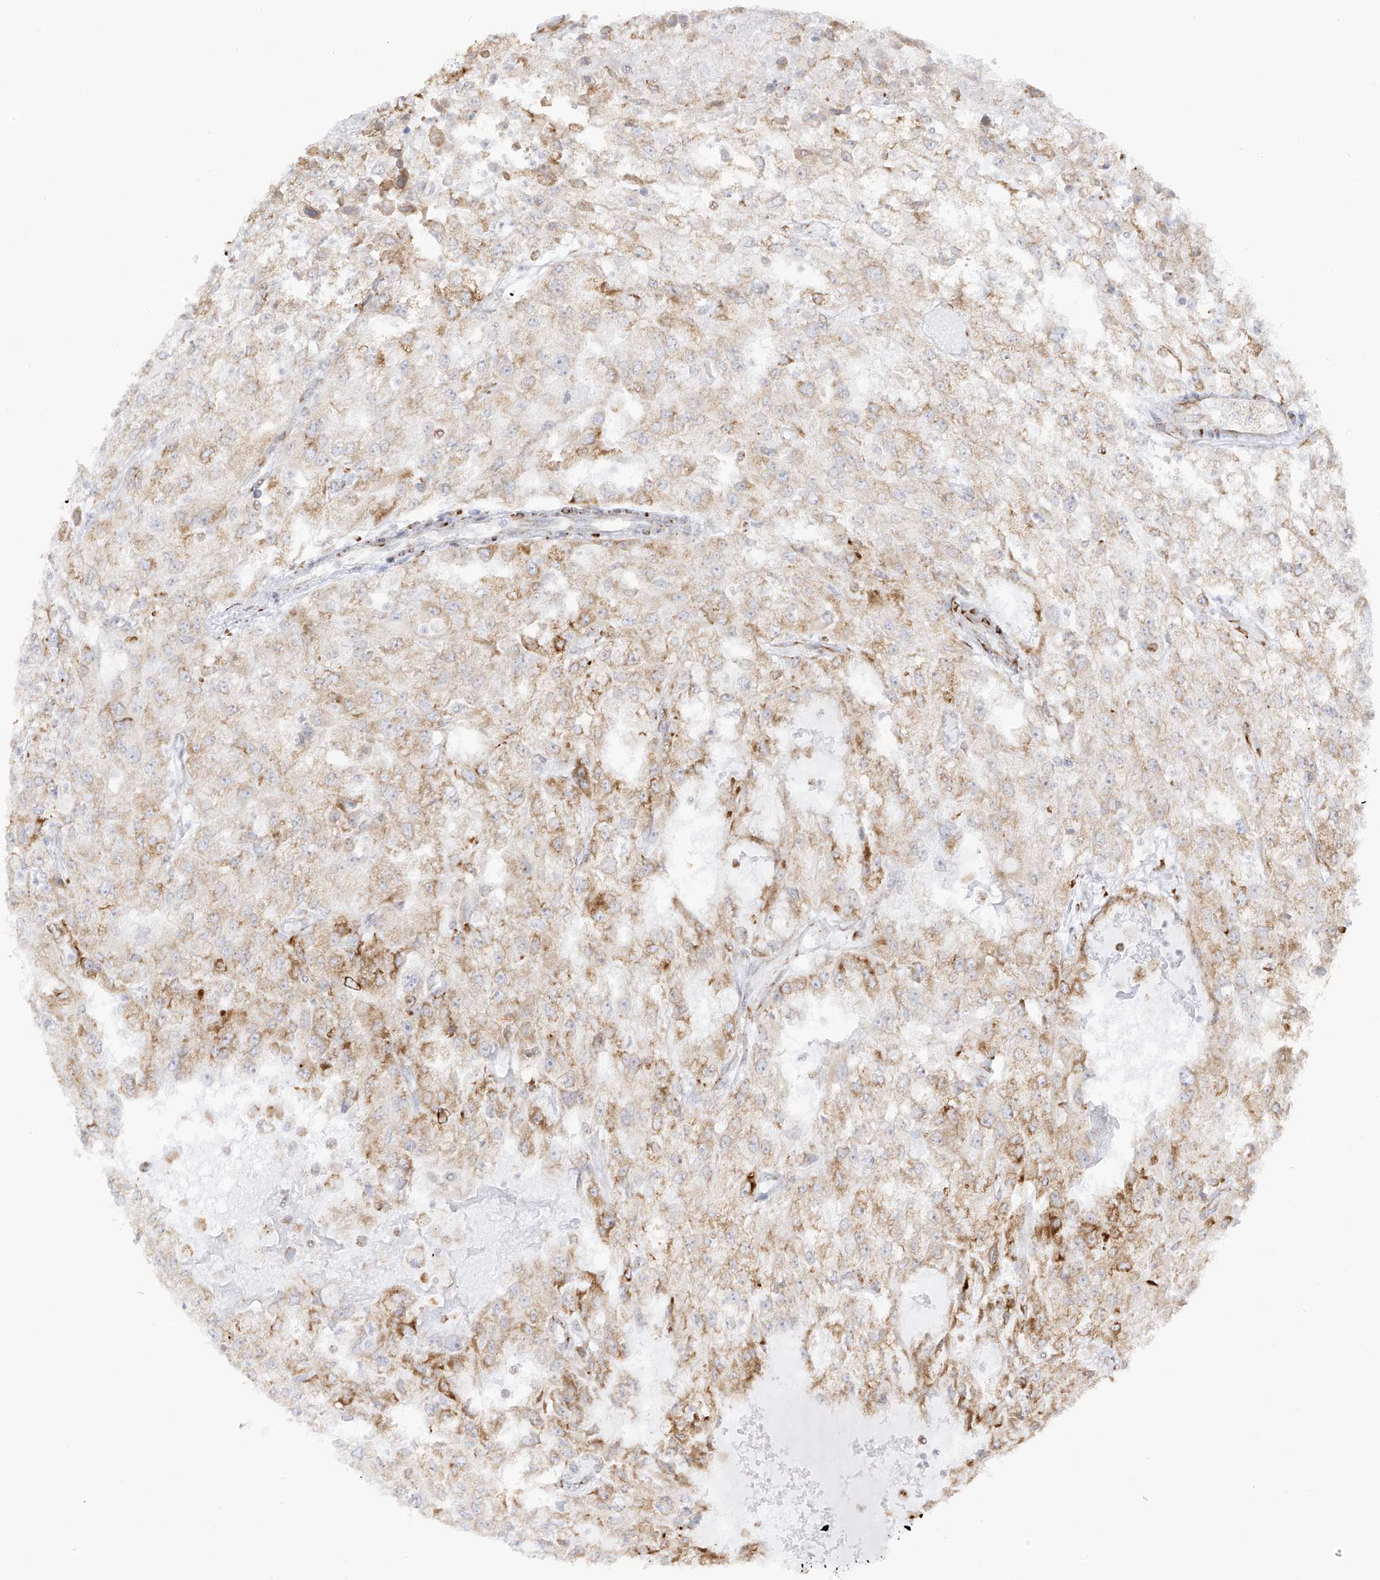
{"staining": {"intensity": "moderate", "quantity": "25%-75%", "location": "cytoplasmic/membranous"}, "tissue": "renal cancer", "cell_type": "Tumor cells", "image_type": "cancer", "snomed": [{"axis": "morphology", "description": "Adenocarcinoma, NOS"}, {"axis": "topography", "description": "Kidney"}], "caption": "Immunohistochemical staining of adenocarcinoma (renal) exhibits medium levels of moderate cytoplasmic/membranous protein staining in approximately 25%-75% of tumor cells. The protein is stained brown, and the nuclei are stained in blue (DAB IHC with brightfield microscopy, high magnification).", "gene": "LRRC59", "patient": {"sex": "female", "age": 54}}